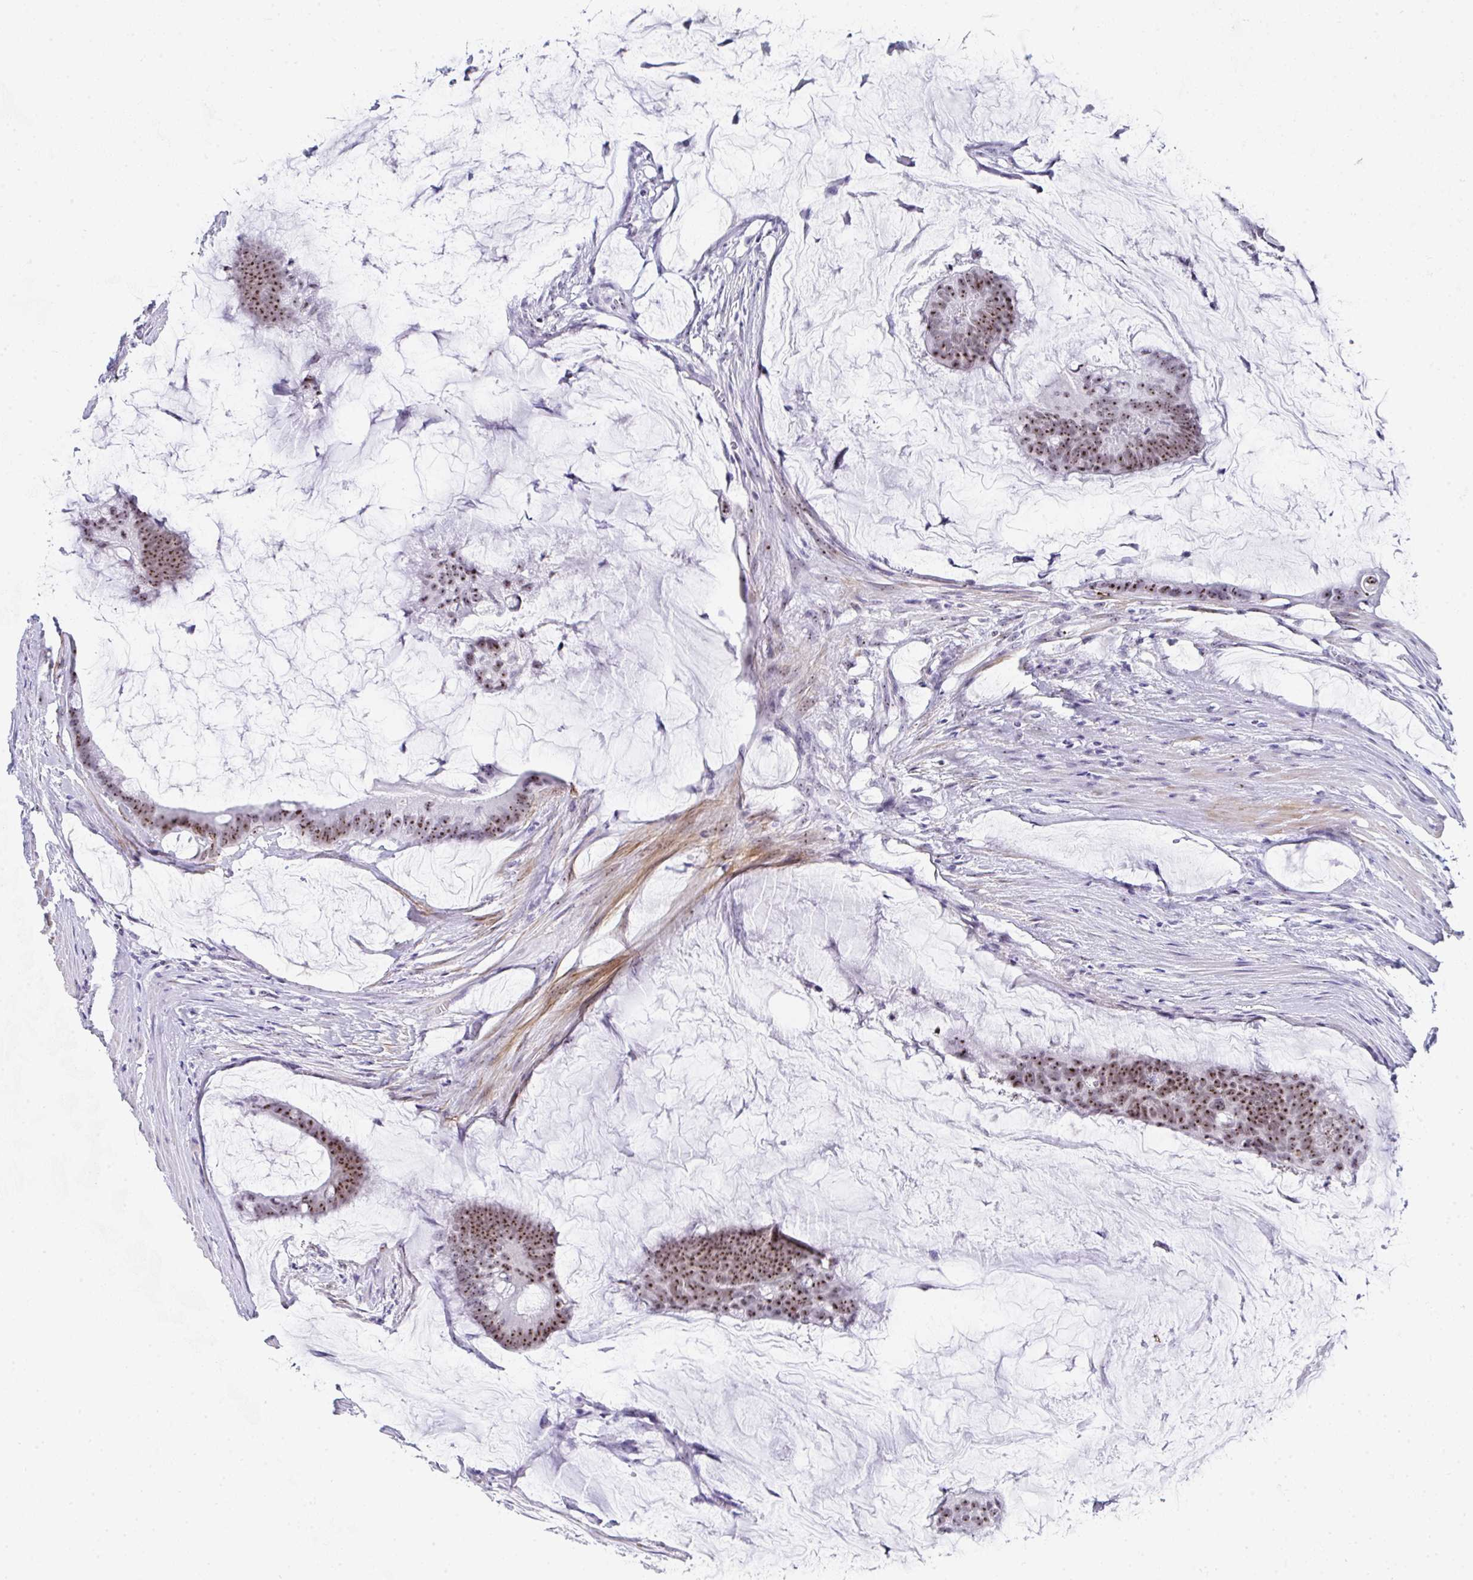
{"staining": {"intensity": "moderate", "quantity": ">75%", "location": "nuclear"}, "tissue": "colorectal cancer", "cell_type": "Tumor cells", "image_type": "cancer", "snomed": [{"axis": "morphology", "description": "Adenocarcinoma, NOS"}, {"axis": "topography", "description": "Colon"}], "caption": "Immunohistochemistry (IHC) staining of colorectal adenocarcinoma, which reveals medium levels of moderate nuclear expression in about >75% of tumor cells indicating moderate nuclear protein staining. The staining was performed using DAB (brown) for protein detection and nuclei were counterstained in hematoxylin (blue).", "gene": "NOP10", "patient": {"sex": "male", "age": 62}}